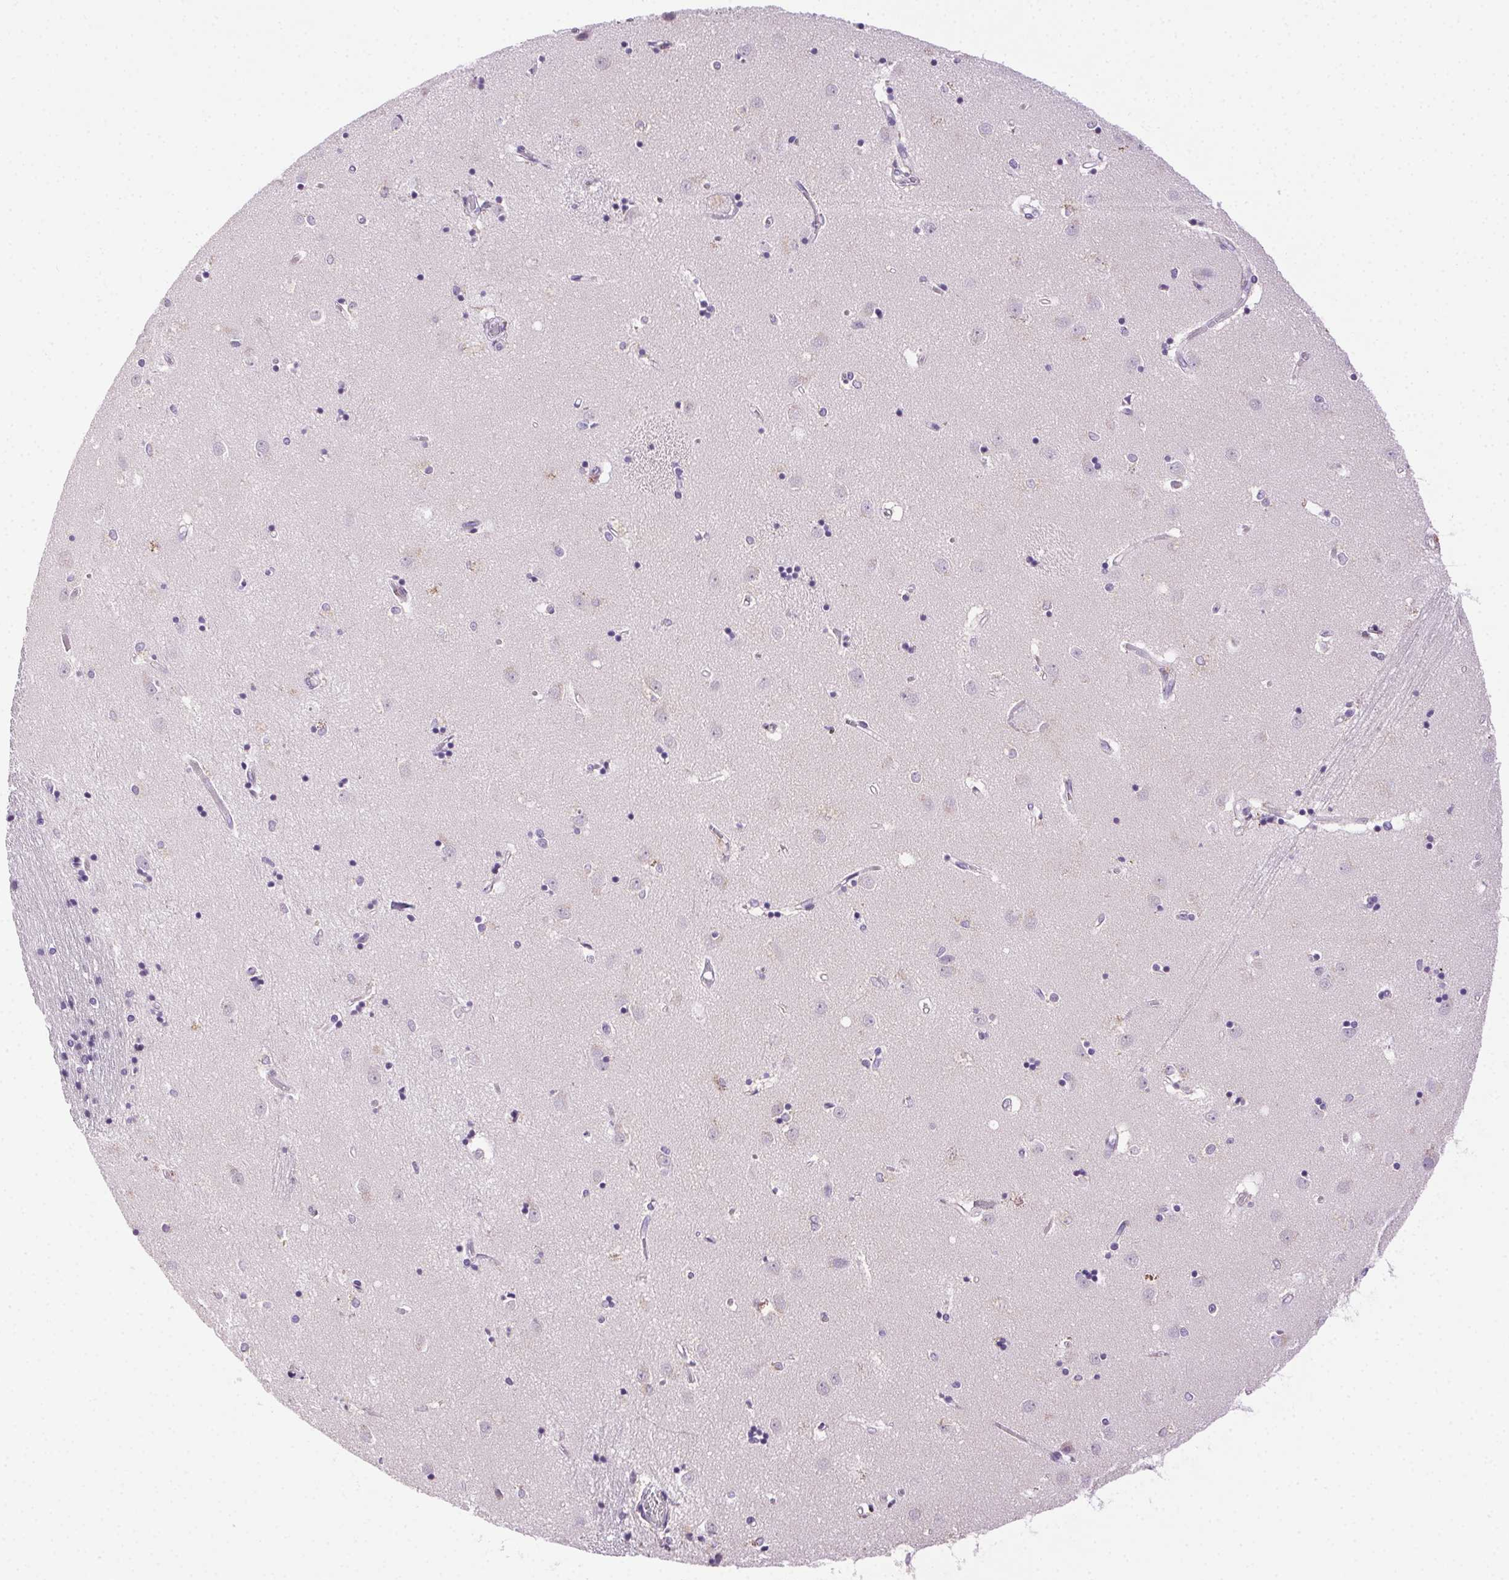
{"staining": {"intensity": "negative", "quantity": "none", "location": "none"}, "tissue": "caudate", "cell_type": "Glial cells", "image_type": "normal", "snomed": [{"axis": "morphology", "description": "Normal tissue, NOS"}, {"axis": "topography", "description": "Lateral ventricle wall"}], "caption": "Protein analysis of unremarkable caudate displays no significant staining in glial cells.", "gene": "CLDN10", "patient": {"sex": "male", "age": 54}}